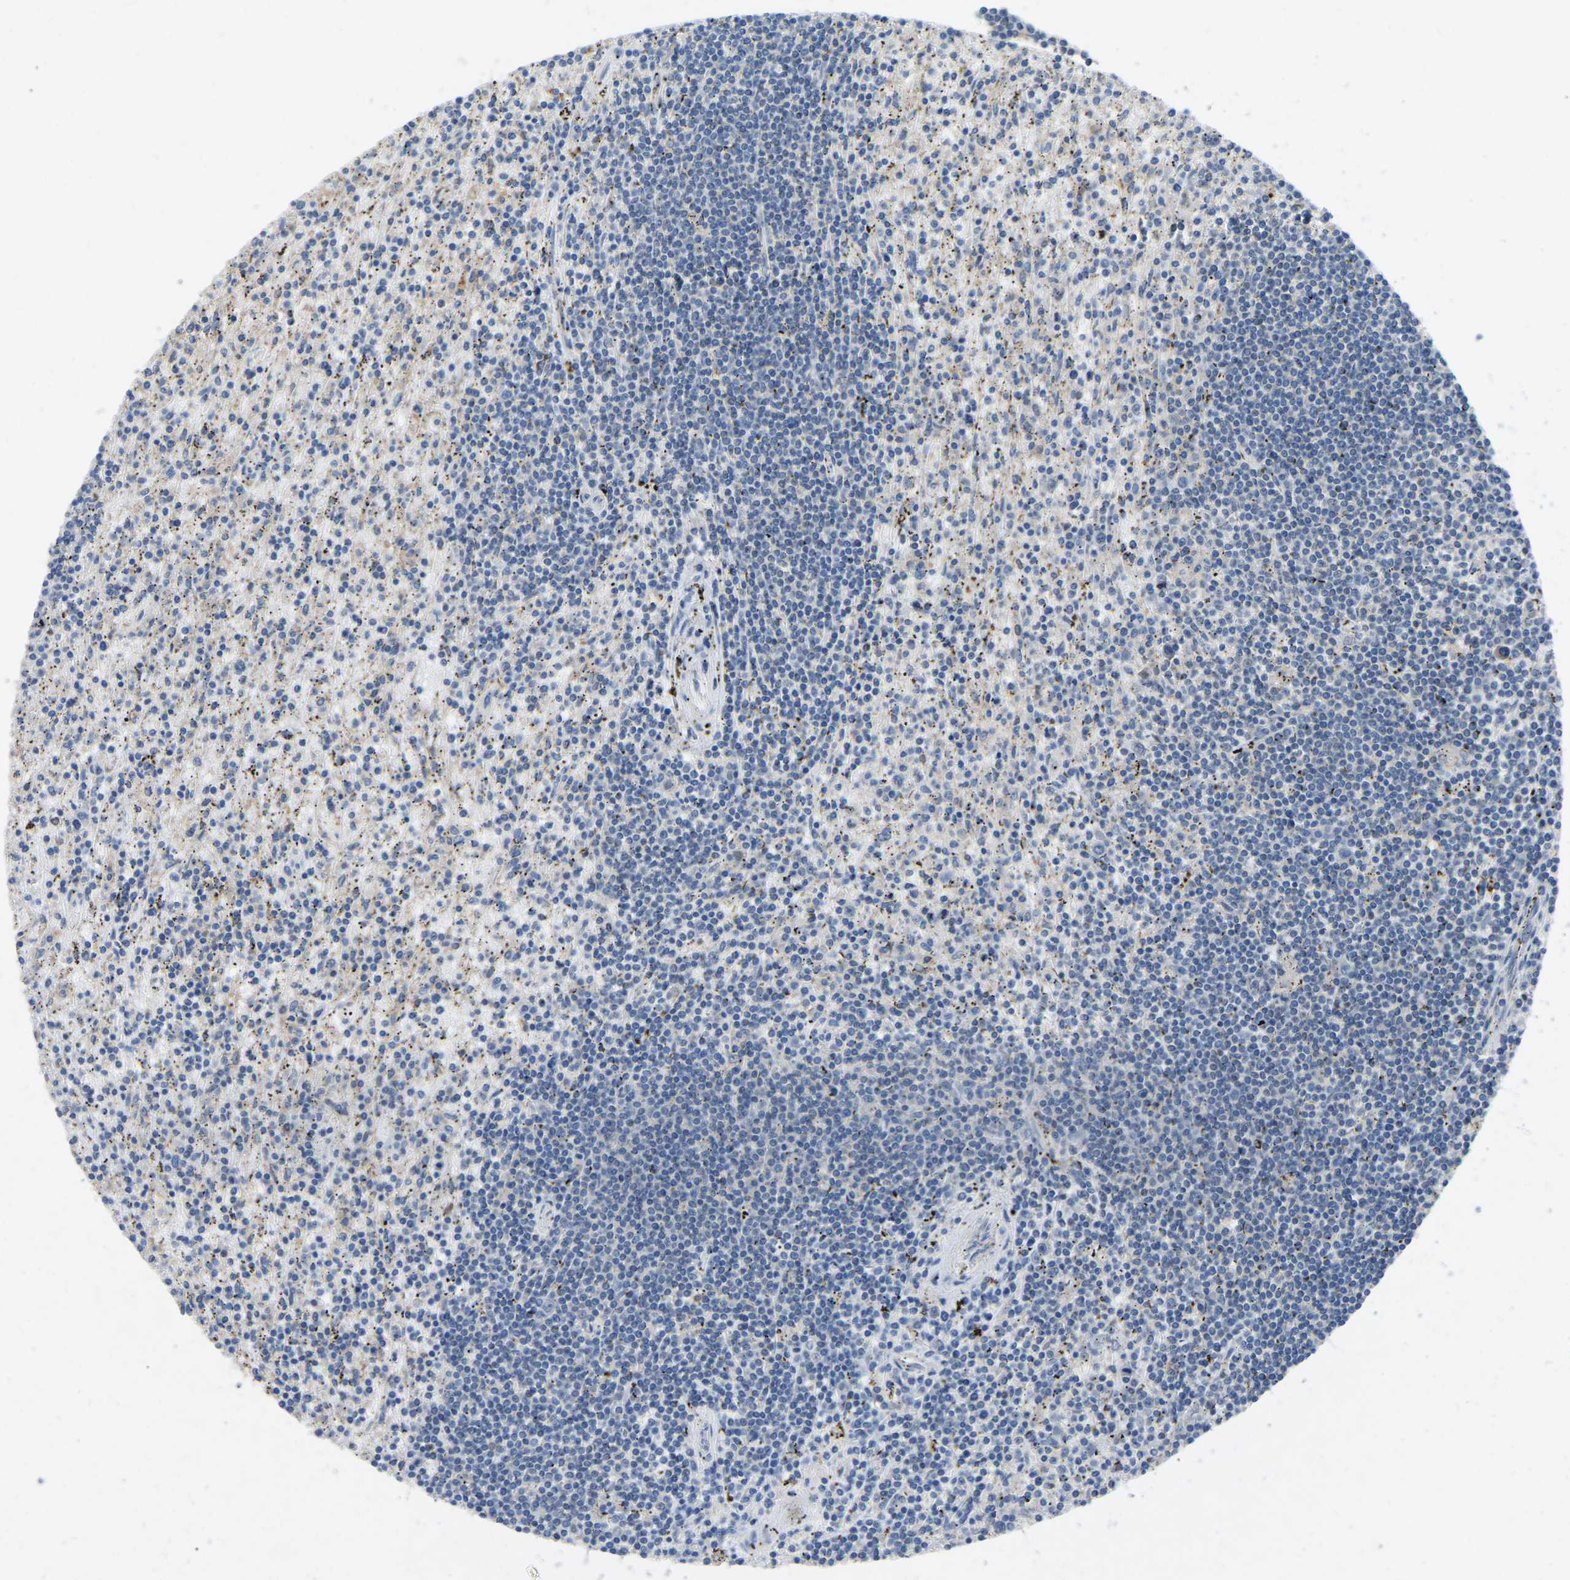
{"staining": {"intensity": "negative", "quantity": "none", "location": "none"}, "tissue": "lymphoma", "cell_type": "Tumor cells", "image_type": "cancer", "snomed": [{"axis": "morphology", "description": "Malignant lymphoma, non-Hodgkin's type, Low grade"}, {"axis": "topography", "description": "Spleen"}], "caption": "Tumor cells show no significant positivity in lymphoma.", "gene": "FHIT", "patient": {"sex": "male", "age": 76}}